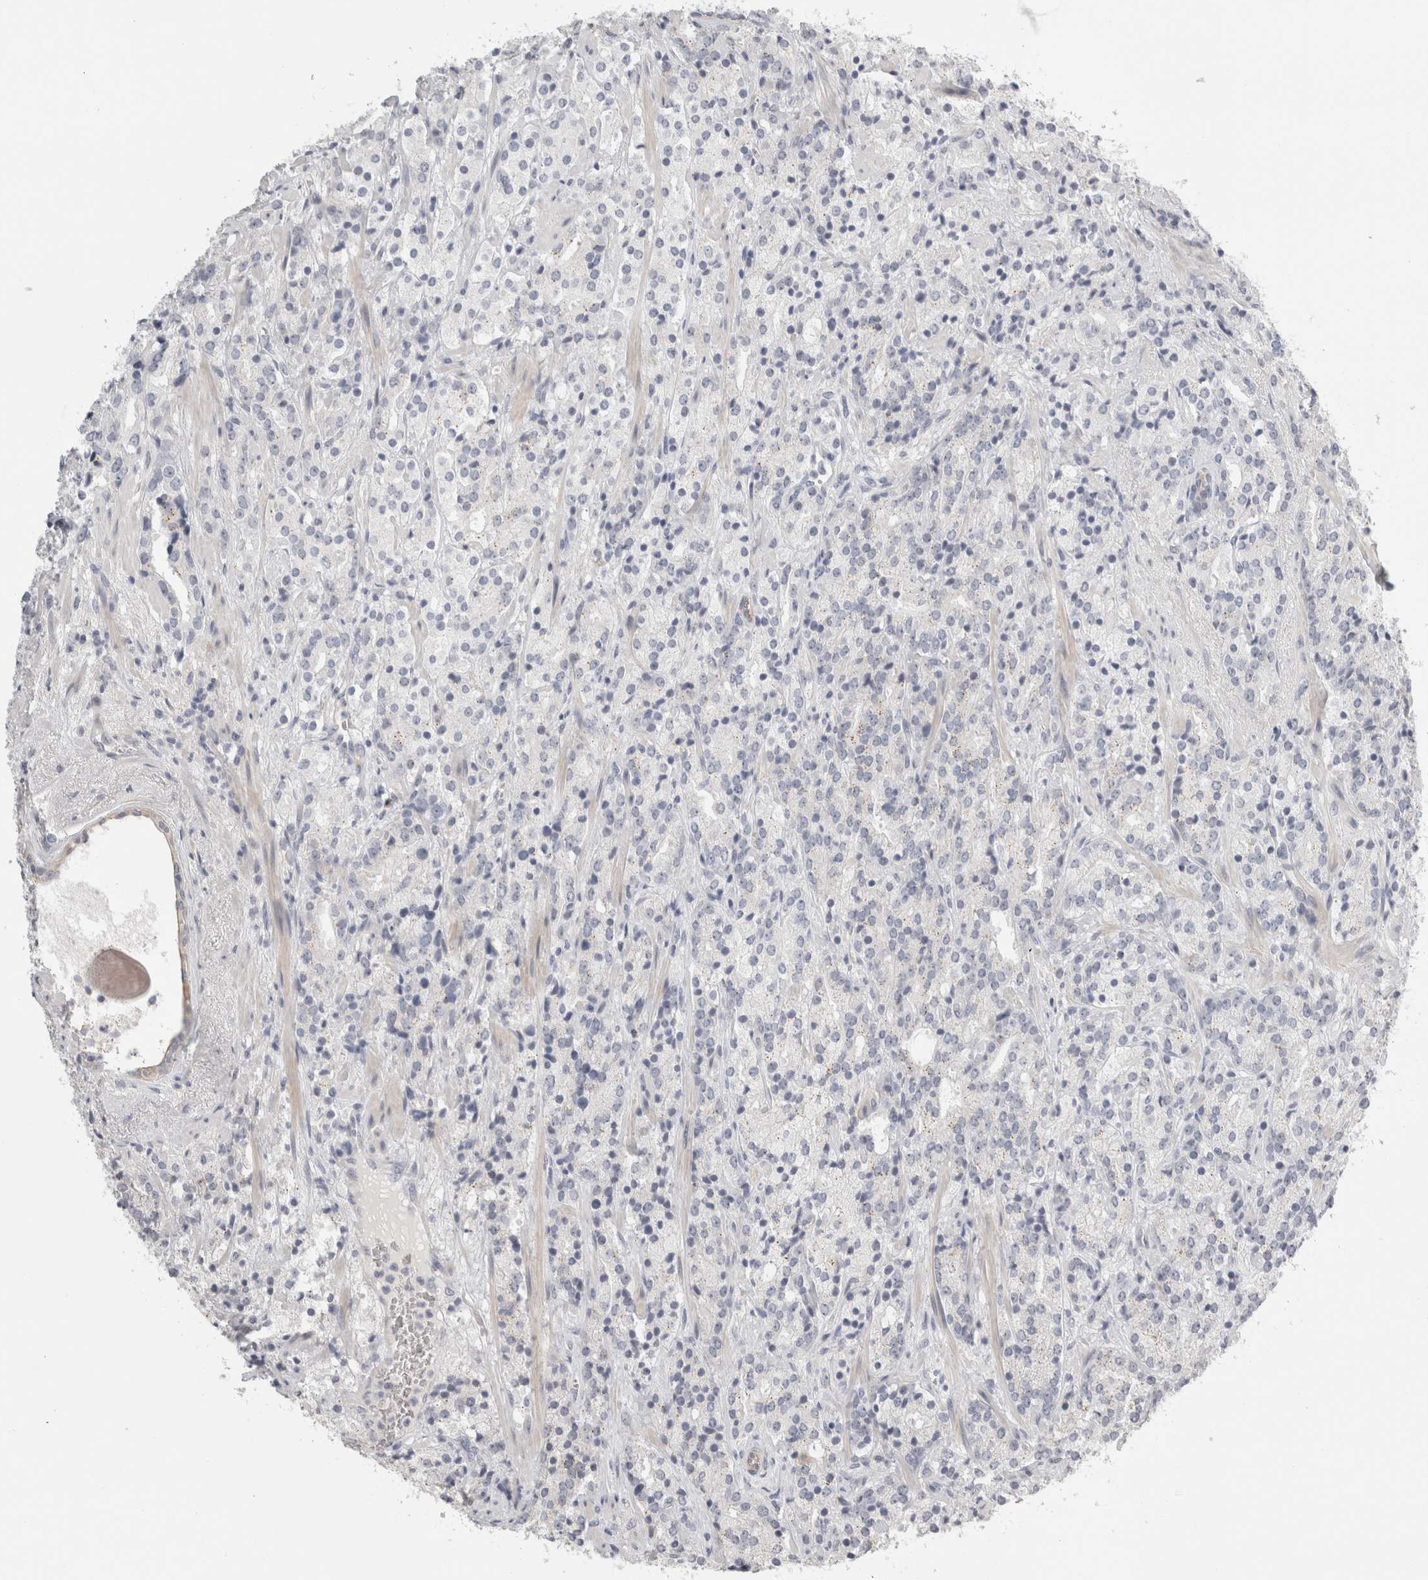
{"staining": {"intensity": "negative", "quantity": "none", "location": "none"}, "tissue": "prostate cancer", "cell_type": "Tumor cells", "image_type": "cancer", "snomed": [{"axis": "morphology", "description": "Adenocarcinoma, High grade"}, {"axis": "topography", "description": "Prostate"}], "caption": "Tumor cells are negative for protein expression in human prostate cancer.", "gene": "FBLIM1", "patient": {"sex": "male", "age": 71}}